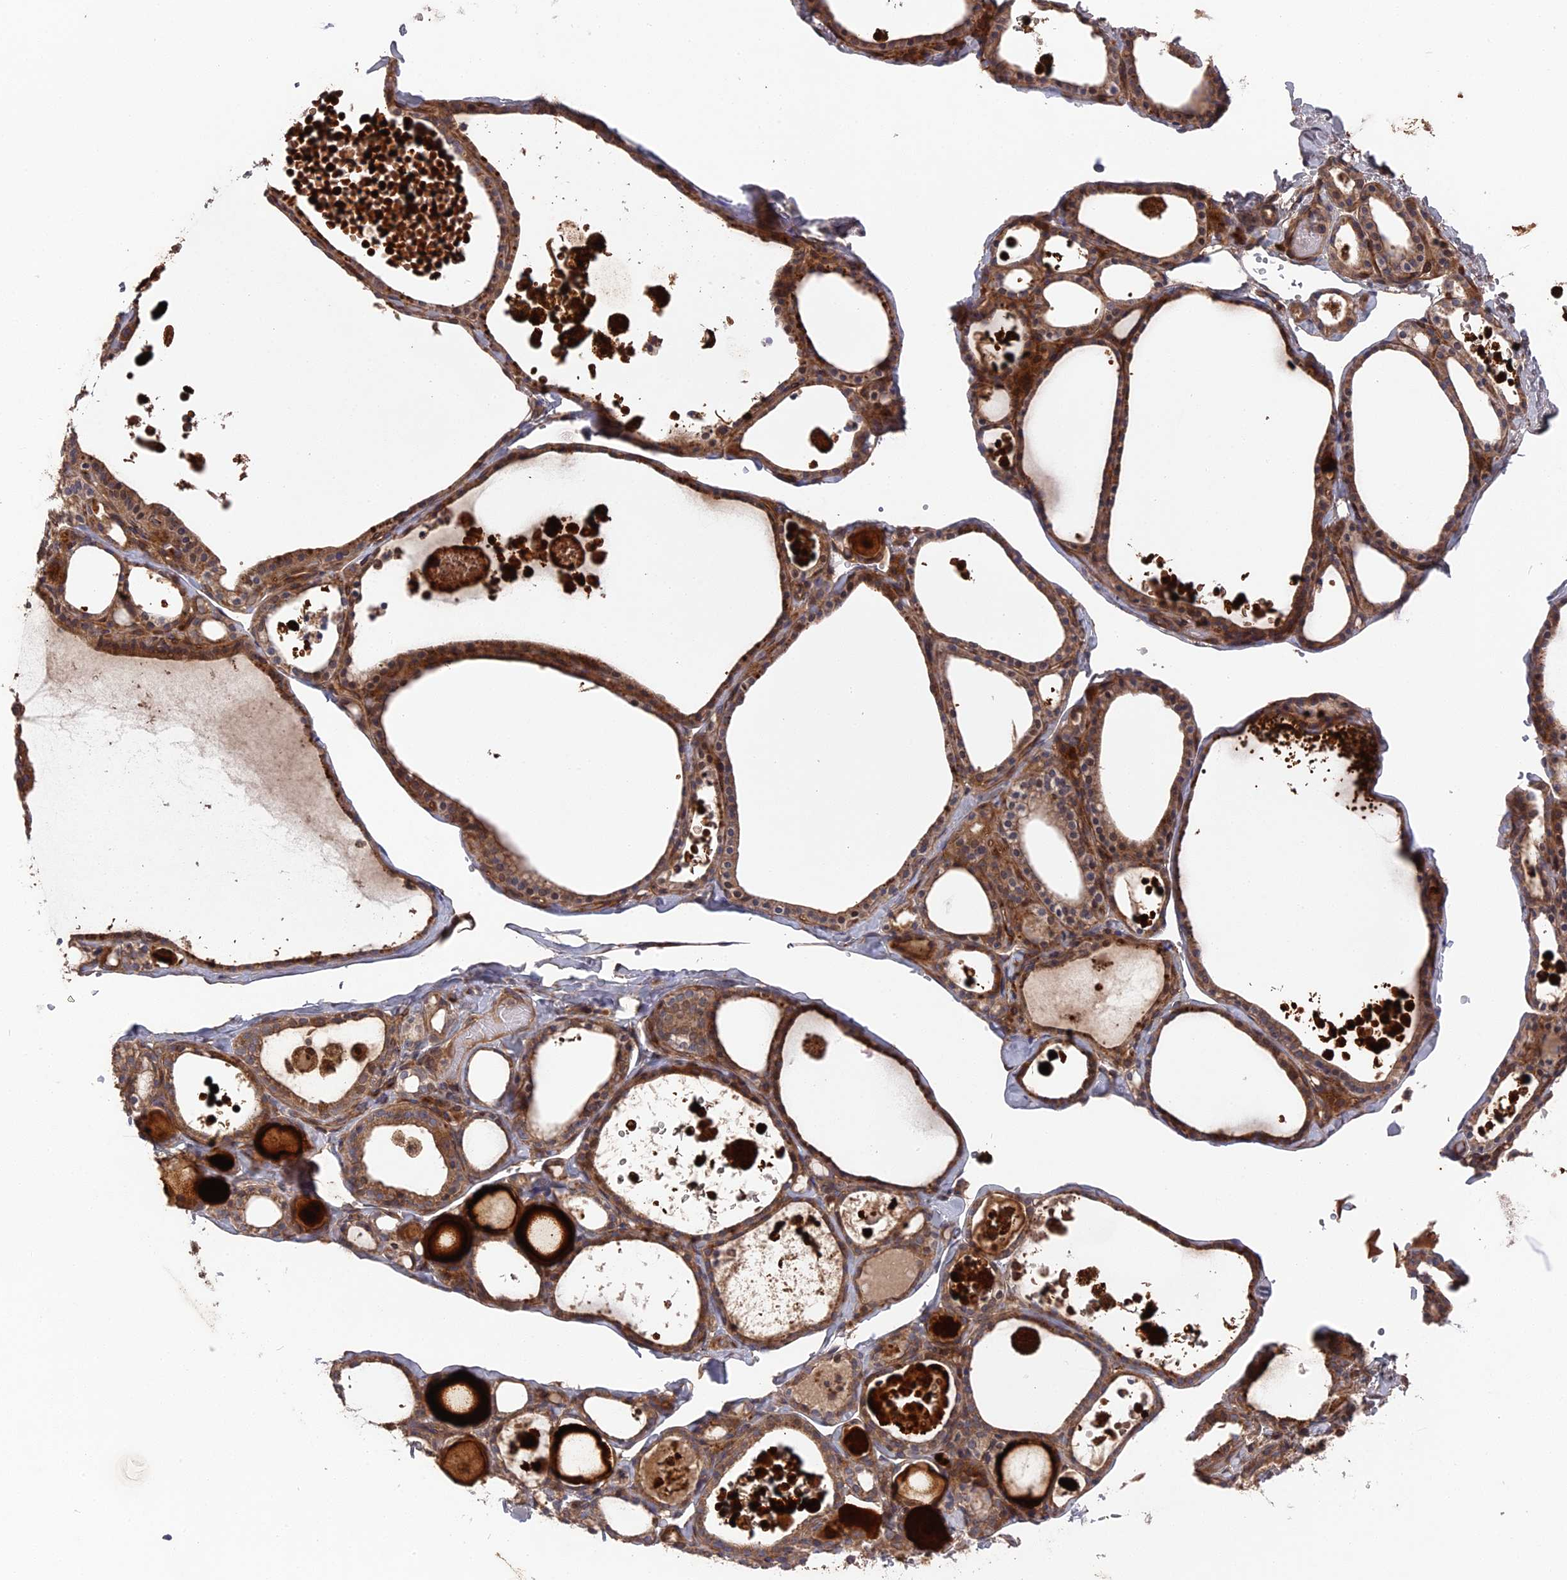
{"staining": {"intensity": "moderate", "quantity": ">75%", "location": "cytoplasmic/membranous"}, "tissue": "thyroid gland", "cell_type": "Glandular cells", "image_type": "normal", "snomed": [{"axis": "morphology", "description": "Normal tissue, NOS"}, {"axis": "topography", "description": "Thyroid gland"}], "caption": "An immunohistochemistry micrograph of unremarkable tissue is shown. Protein staining in brown labels moderate cytoplasmic/membranous positivity in thyroid gland within glandular cells. Using DAB (brown) and hematoxylin (blue) stains, captured at high magnification using brightfield microscopy.", "gene": "DEF8", "patient": {"sex": "male", "age": 56}}